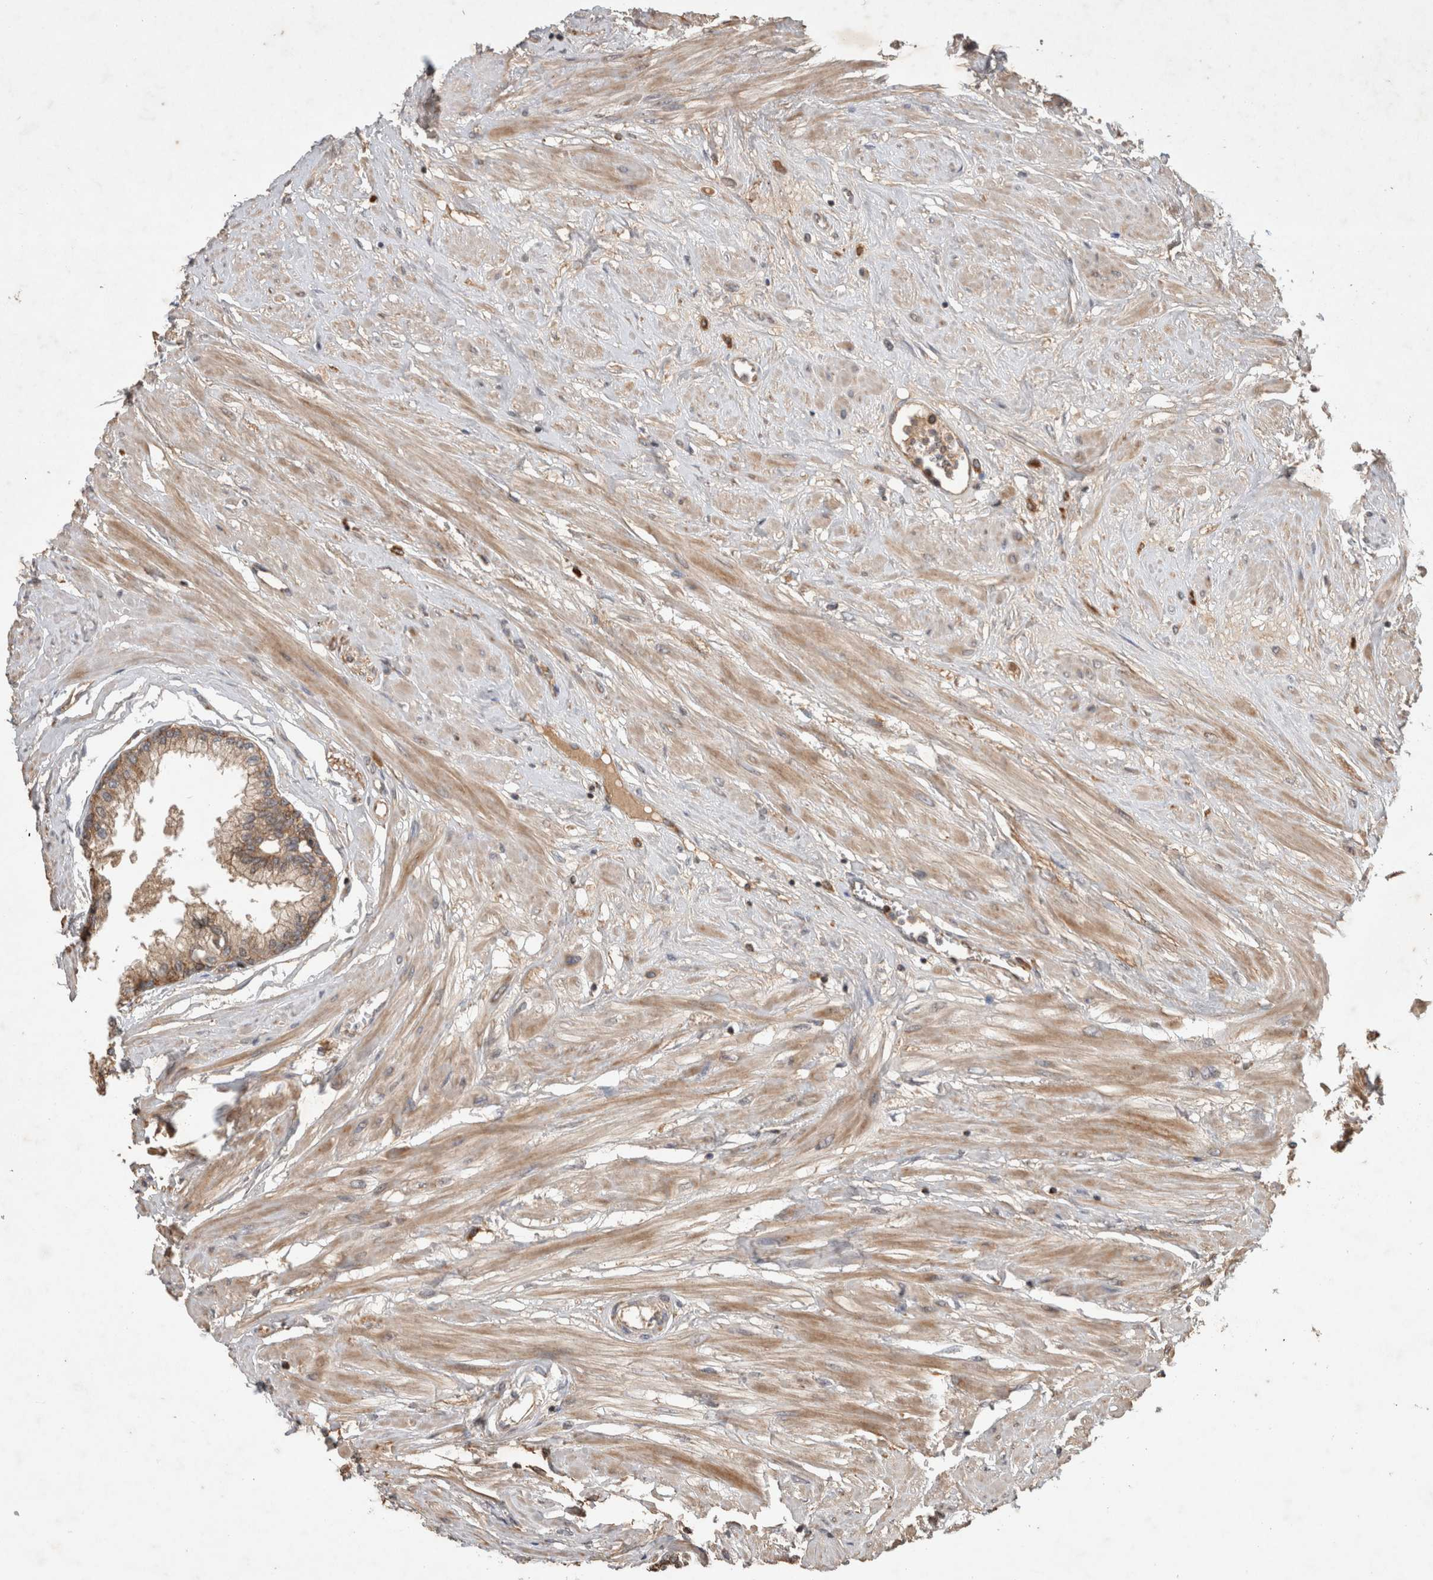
{"staining": {"intensity": "moderate", "quantity": ">75%", "location": "cytoplasmic/membranous"}, "tissue": "seminal vesicle", "cell_type": "Glandular cells", "image_type": "normal", "snomed": [{"axis": "morphology", "description": "Normal tissue, NOS"}, {"axis": "topography", "description": "Prostate"}, {"axis": "topography", "description": "Seminal veicle"}], "caption": "Glandular cells reveal medium levels of moderate cytoplasmic/membranous staining in approximately >75% of cells in unremarkable human seminal vesicle.", "gene": "SERAC1", "patient": {"sex": "male", "age": 60}}